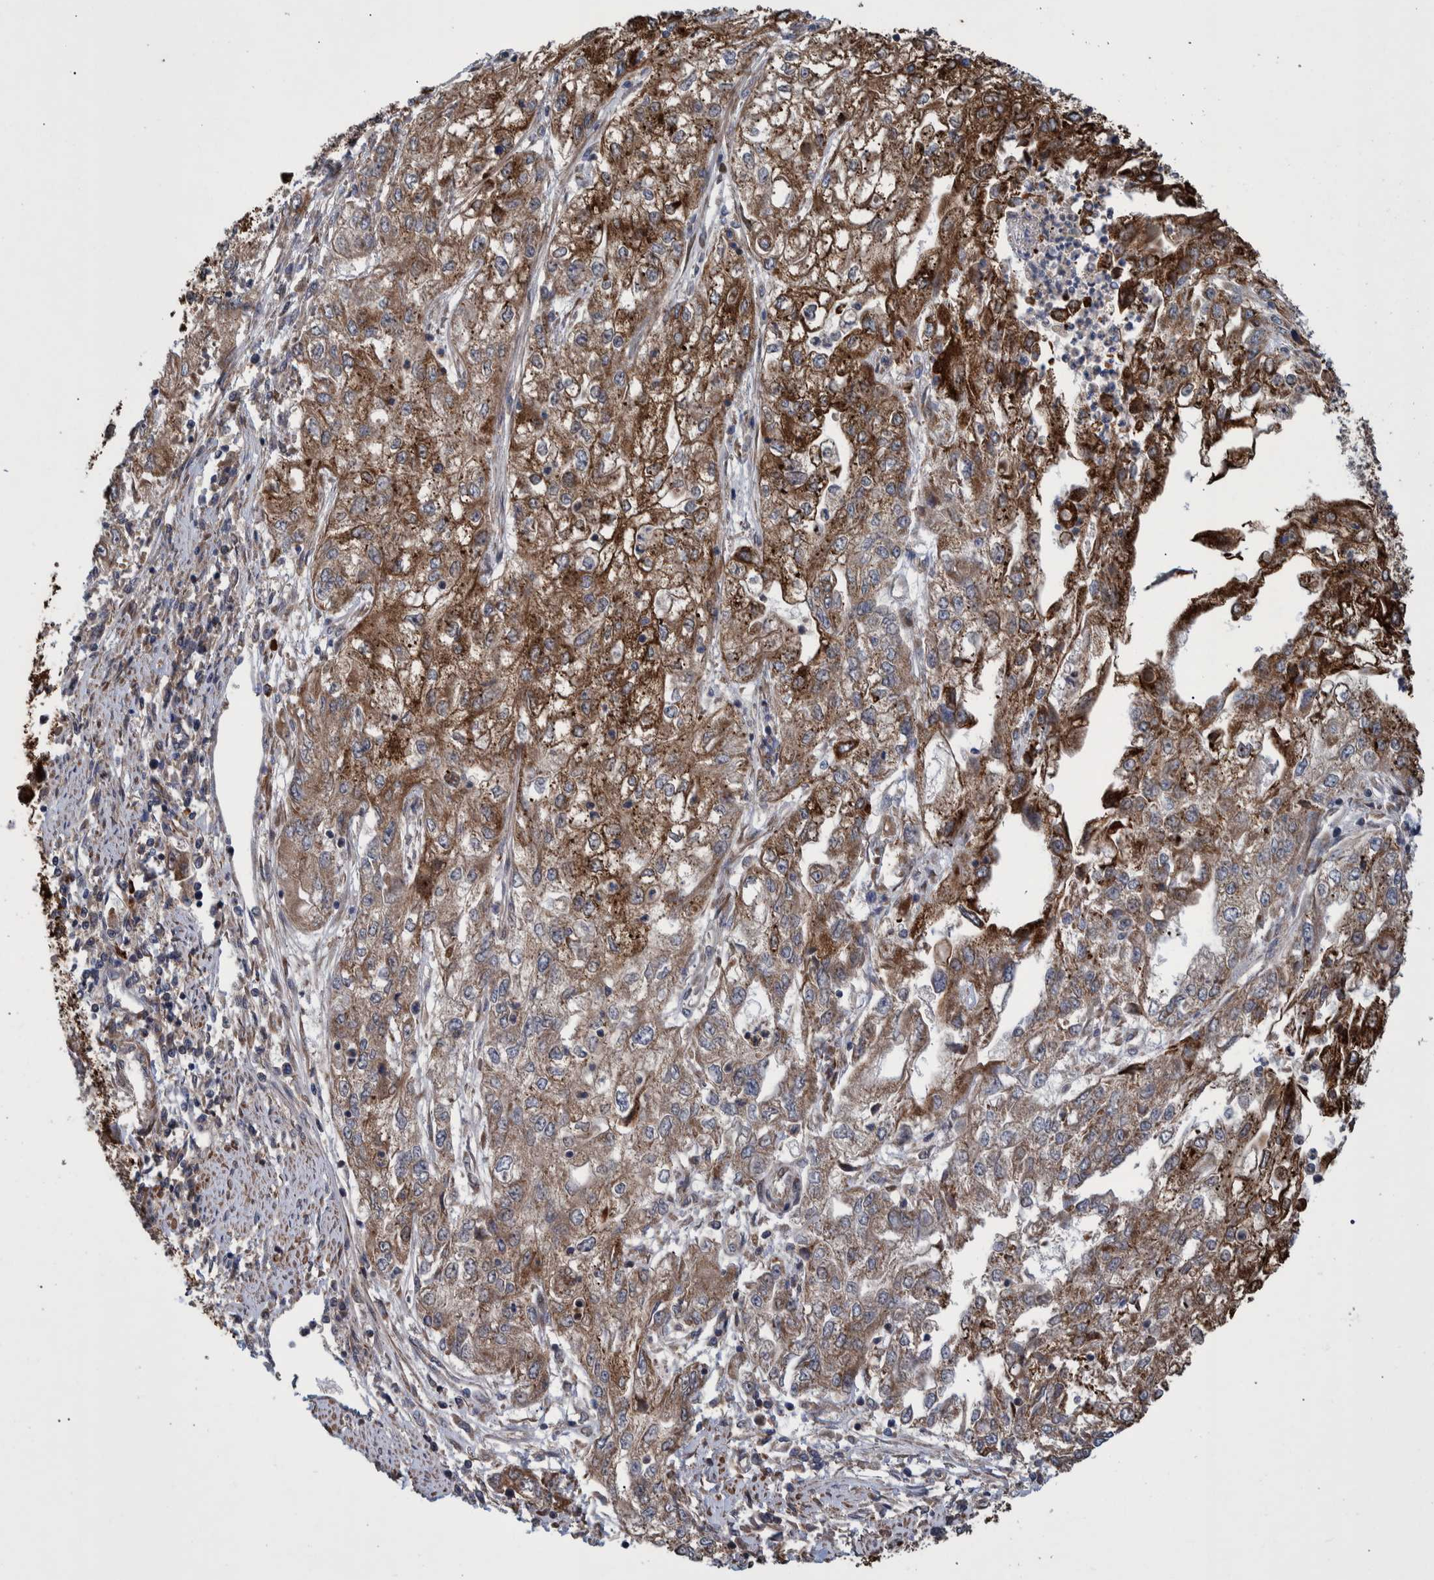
{"staining": {"intensity": "moderate", "quantity": ">75%", "location": "cytoplasmic/membranous"}, "tissue": "endometrial cancer", "cell_type": "Tumor cells", "image_type": "cancer", "snomed": [{"axis": "morphology", "description": "Adenocarcinoma, NOS"}, {"axis": "topography", "description": "Endometrium"}], "caption": "A histopathology image of human adenocarcinoma (endometrial) stained for a protein reveals moderate cytoplasmic/membranous brown staining in tumor cells.", "gene": "B3GNTL1", "patient": {"sex": "female", "age": 49}}